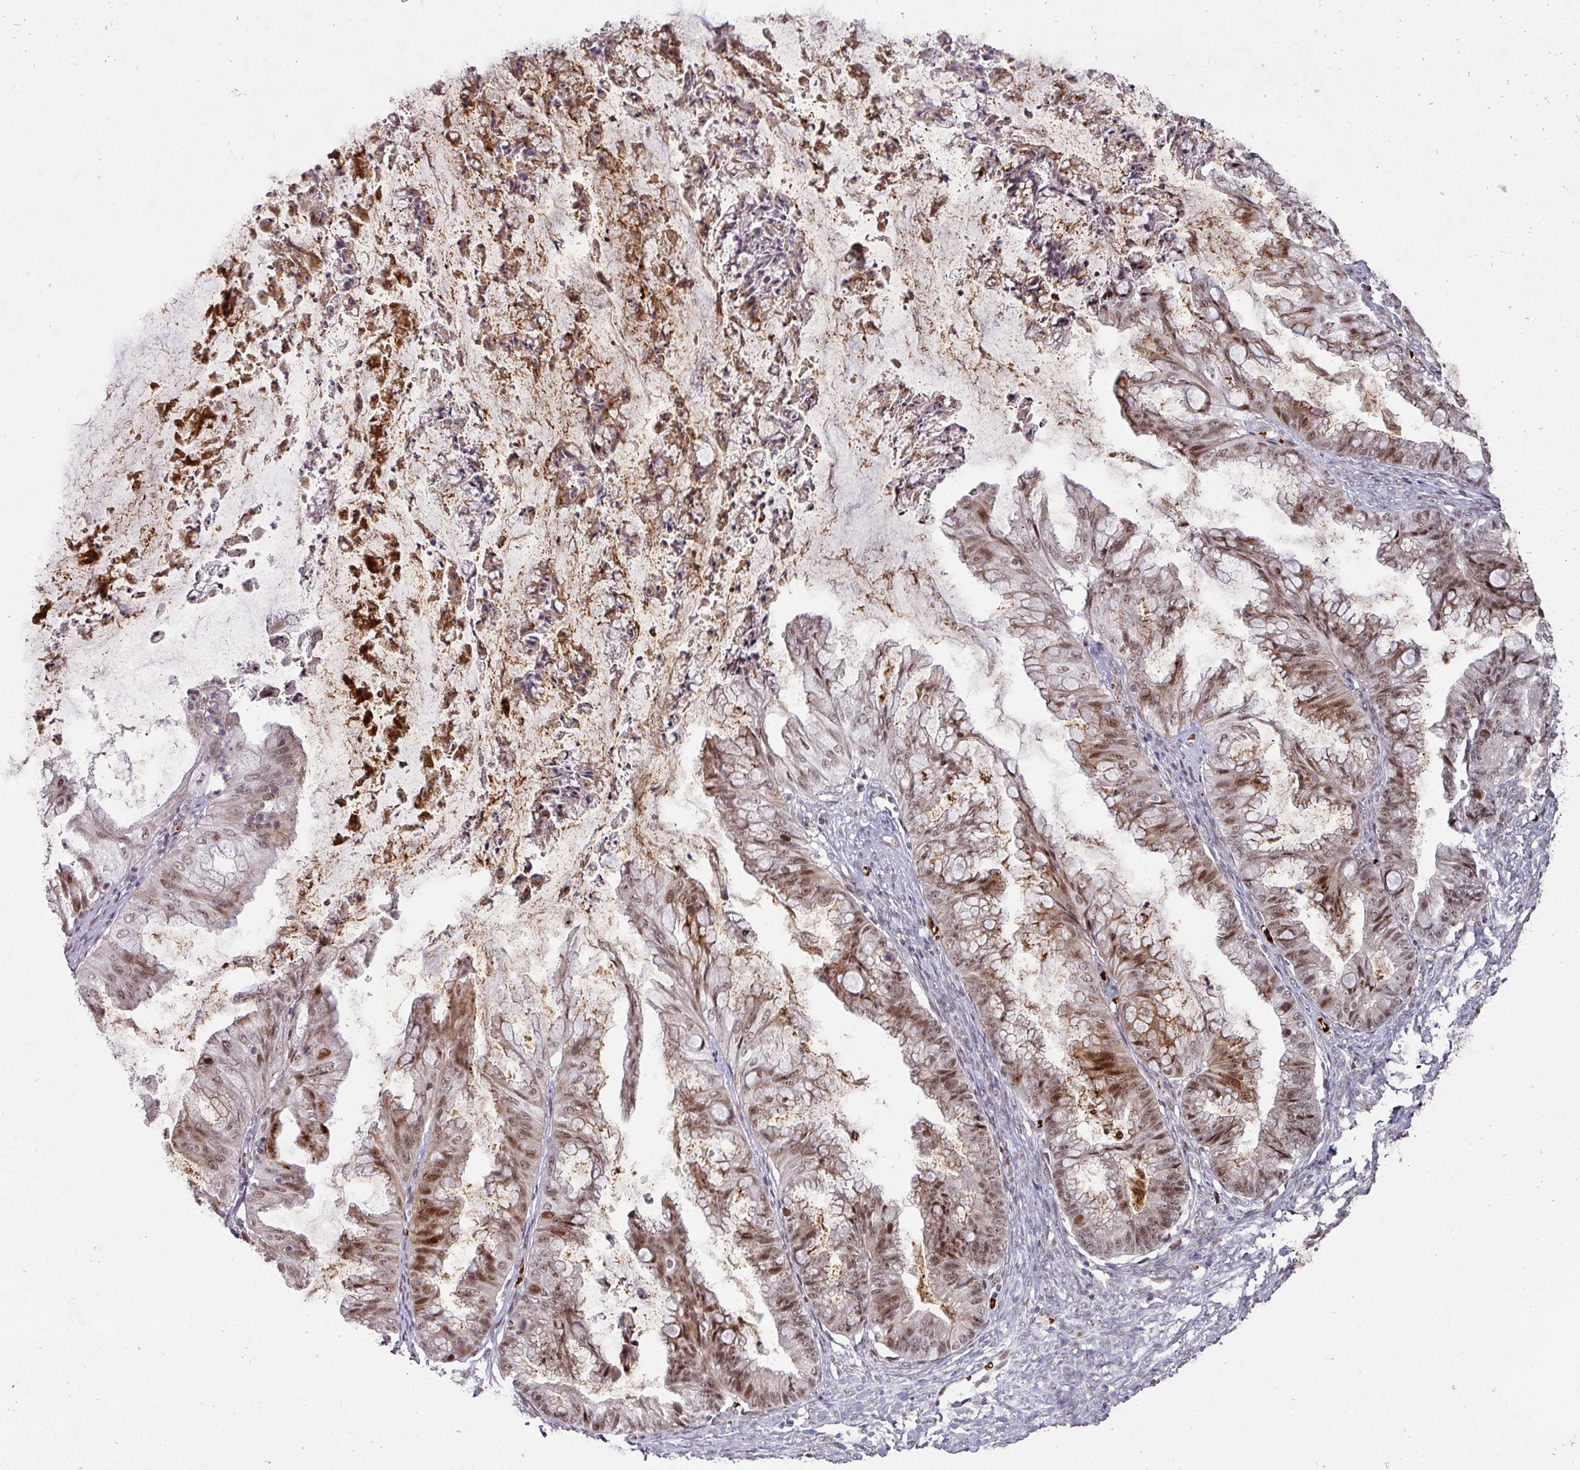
{"staining": {"intensity": "moderate", "quantity": "25%-75%", "location": "nuclear"}, "tissue": "ovarian cancer", "cell_type": "Tumor cells", "image_type": "cancer", "snomed": [{"axis": "morphology", "description": "Cystadenocarcinoma, mucinous, NOS"}, {"axis": "topography", "description": "Ovary"}], "caption": "Immunohistochemical staining of ovarian cancer exhibits medium levels of moderate nuclear expression in approximately 25%-75% of tumor cells.", "gene": "NEIL1", "patient": {"sex": "female", "age": 35}}